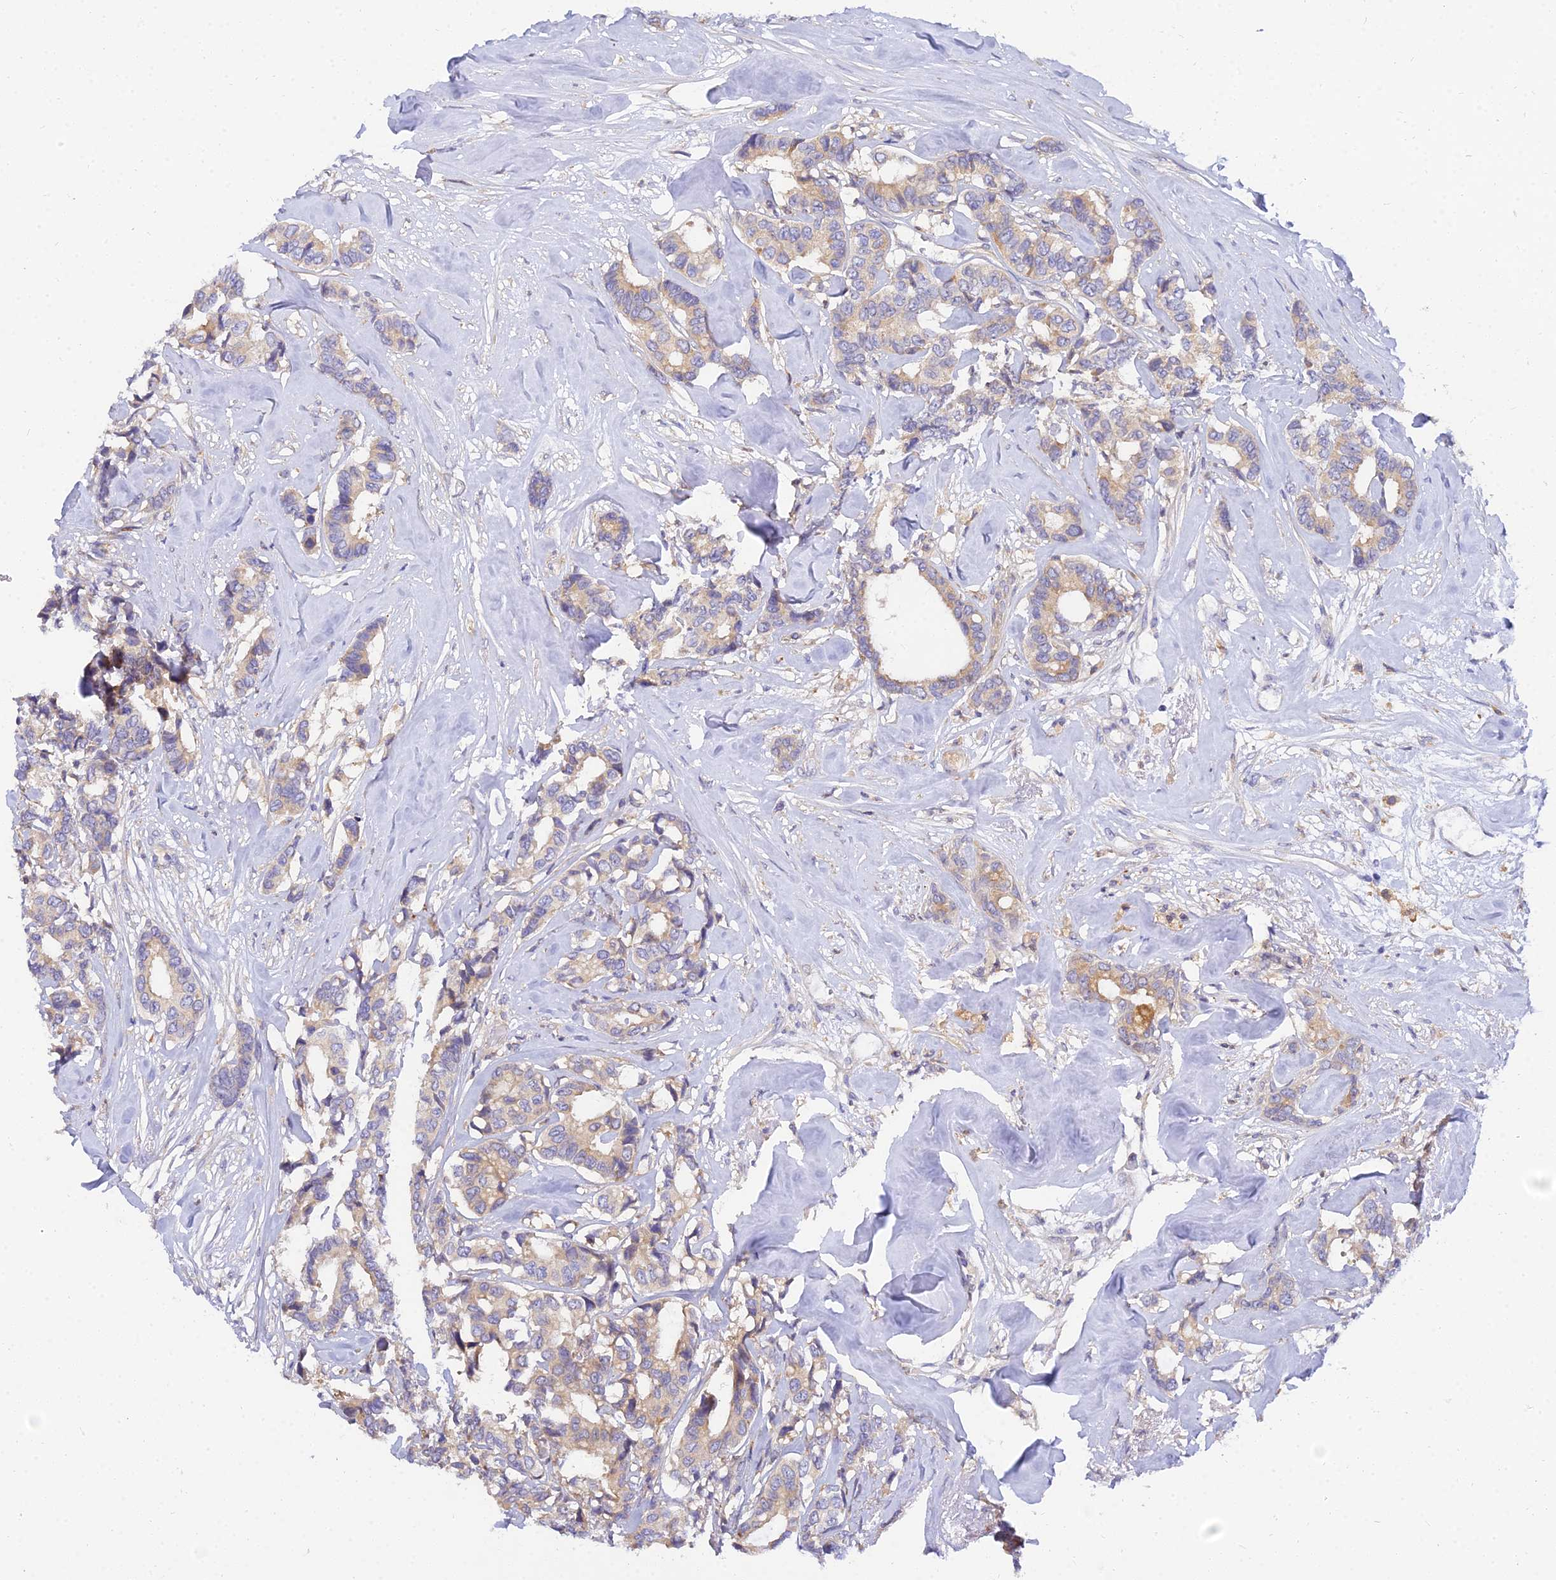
{"staining": {"intensity": "weak", "quantity": "25%-75%", "location": "cytoplasmic/membranous"}, "tissue": "breast cancer", "cell_type": "Tumor cells", "image_type": "cancer", "snomed": [{"axis": "morphology", "description": "Duct carcinoma"}, {"axis": "topography", "description": "Breast"}], "caption": "Brown immunohistochemical staining in human breast cancer (invasive ductal carcinoma) shows weak cytoplasmic/membranous positivity in about 25%-75% of tumor cells.", "gene": "ARL8B", "patient": {"sex": "female", "age": 87}}